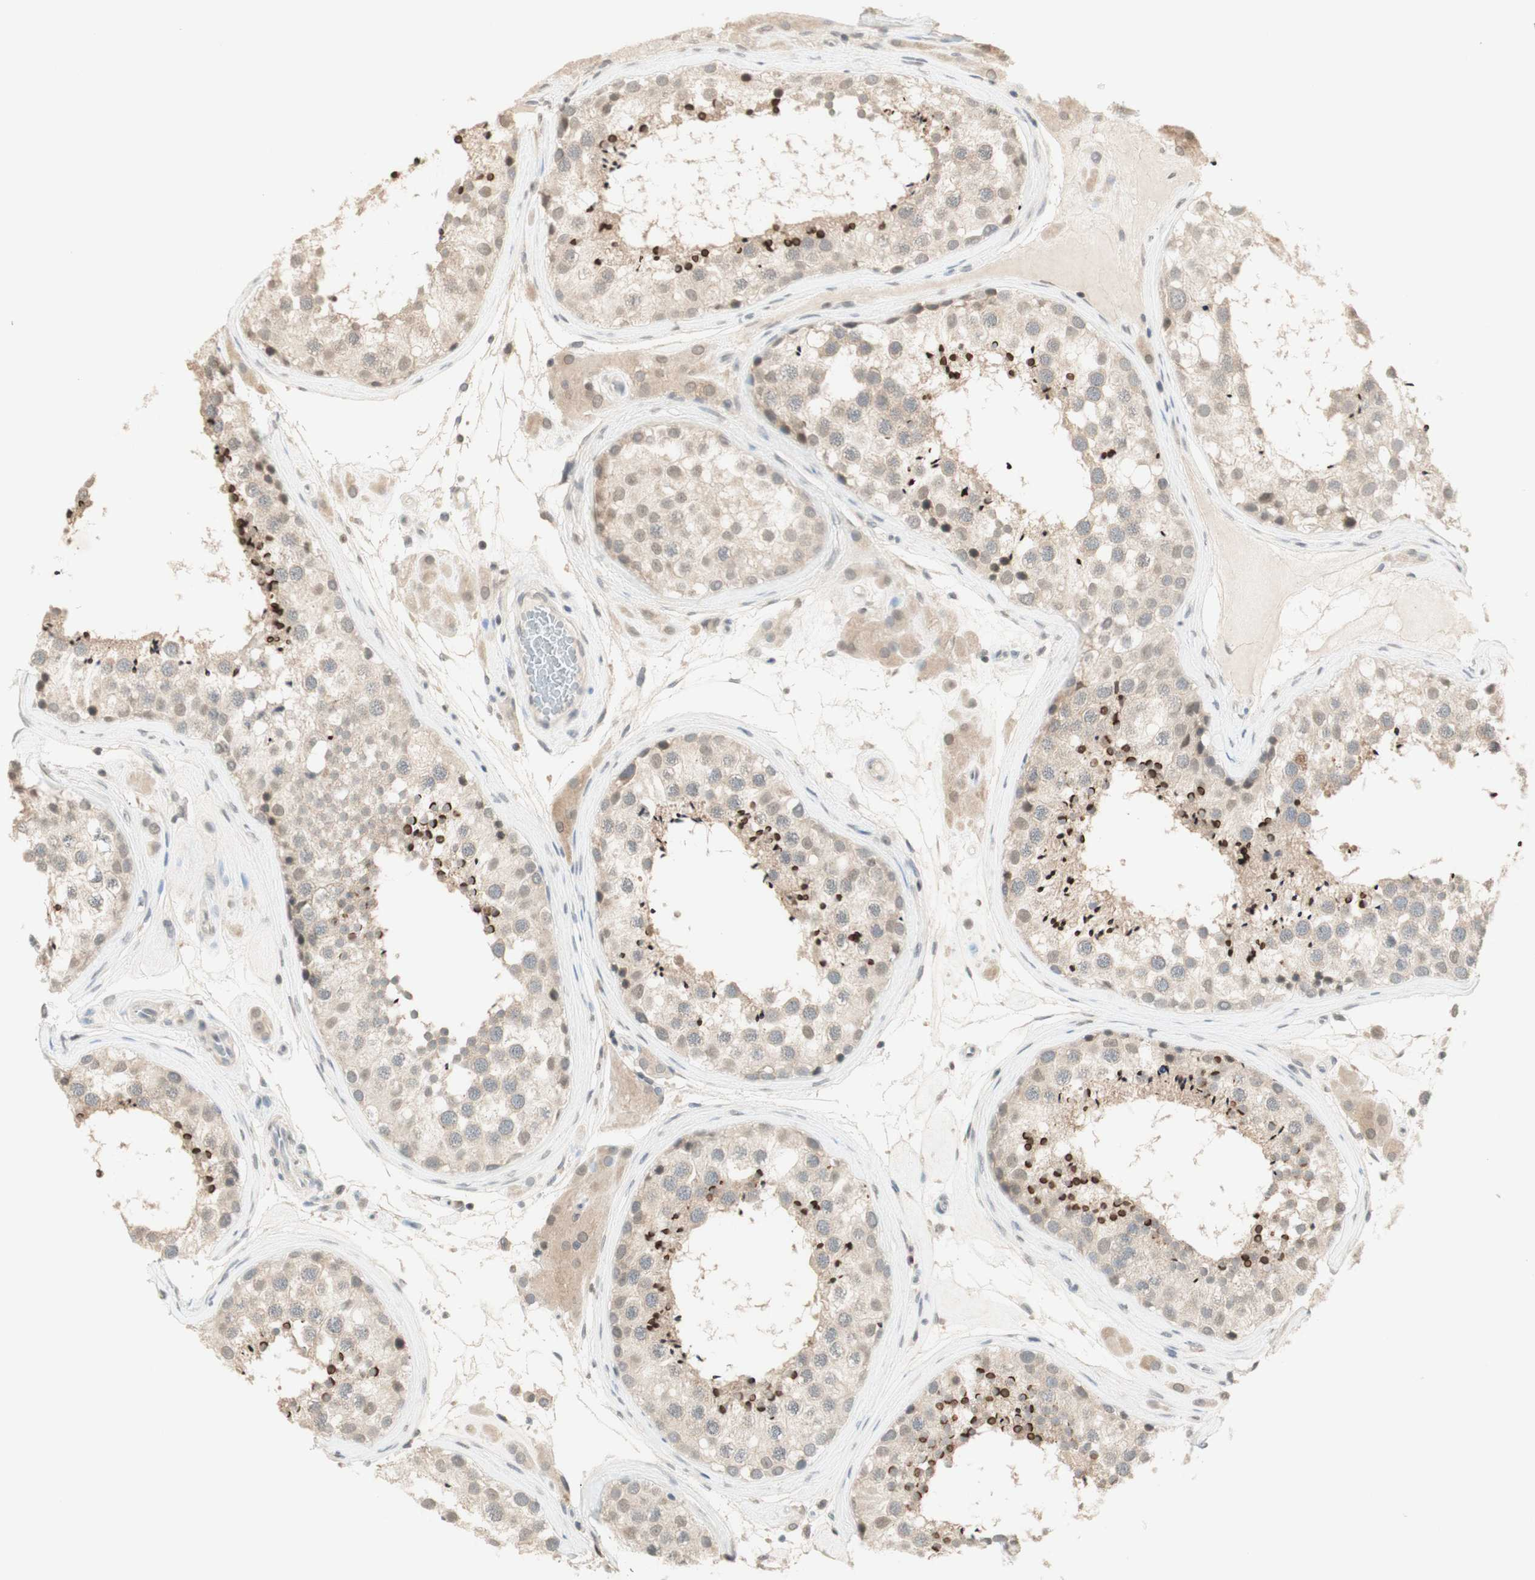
{"staining": {"intensity": "strong", "quantity": "<25%", "location": "cytoplasmic/membranous,nuclear"}, "tissue": "testis", "cell_type": "Cells in seminiferous ducts", "image_type": "normal", "snomed": [{"axis": "morphology", "description": "Normal tissue, NOS"}, {"axis": "topography", "description": "Testis"}], "caption": "A micrograph showing strong cytoplasmic/membranous,nuclear positivity in about <25% of cells in seminiferous ducts in benign testis, as visualized by brown immunohistochemical staining.", "gene": "GLI1", "patient": {"sex": "male", "age": 46}}